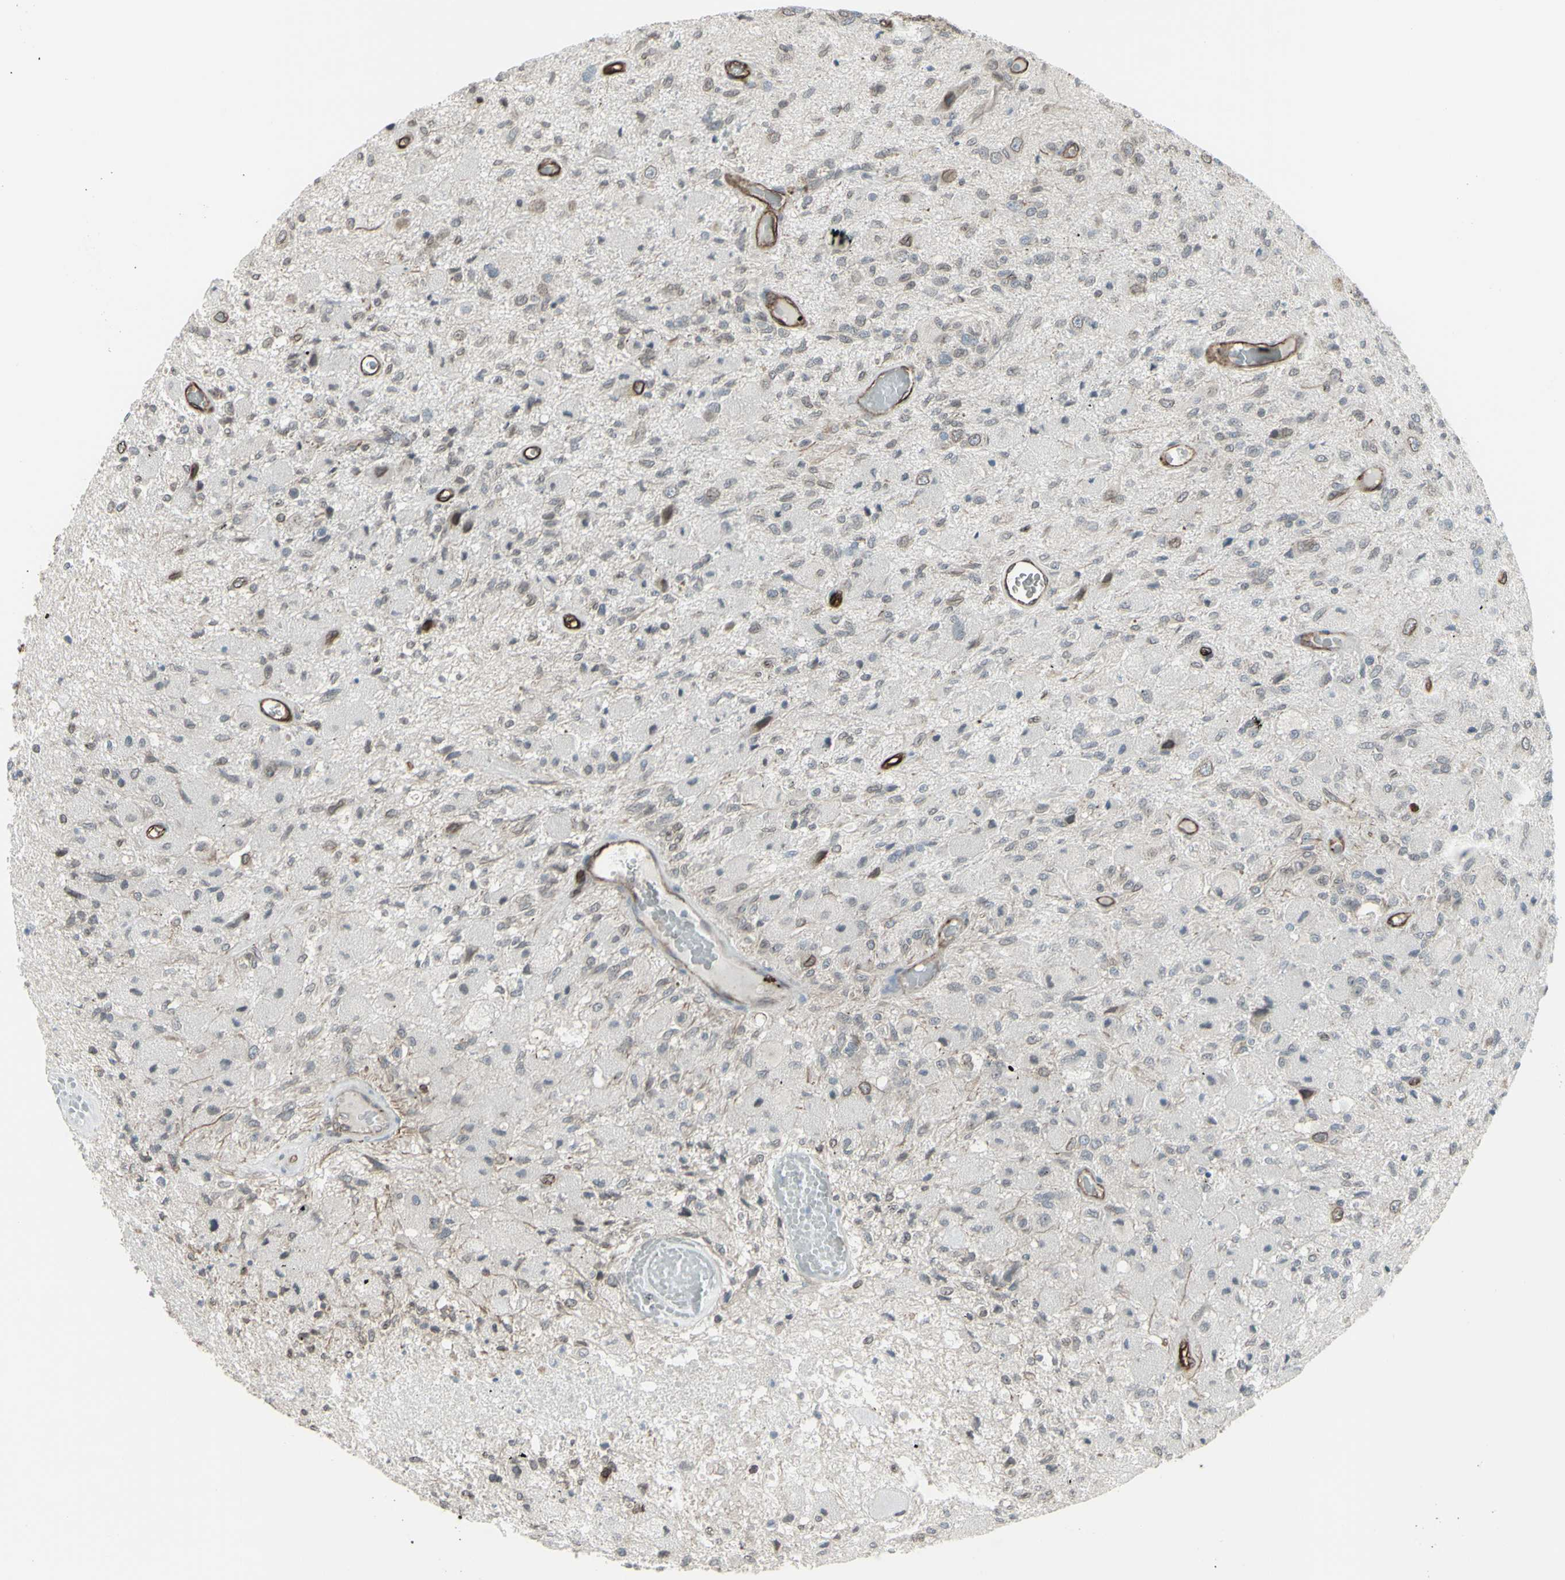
{"staining": {"intensity": "weak", "quantity": "25%-75%", "location": "cytoplasmic/membranous,nuclear"}, "tissue": "glioma", "cell_type": "Tumor cells", "image_type": "cancer", "snomed": [{"axis": "morphology", "description": "Normal tissue, NOS"}, {"axis": "morphology", "description": "Glioma, malignant, High grade"}, {"axis": "topography", "description": "Cerebral cortex"}], "caption": "A photomicrograph of human glioma stained for a protein displays weak cytoplasmic/membranous and nuclear brown staining in tumor cells.", "gene": "DTX3L", "patient": {"sex": "male", "age": 77}}